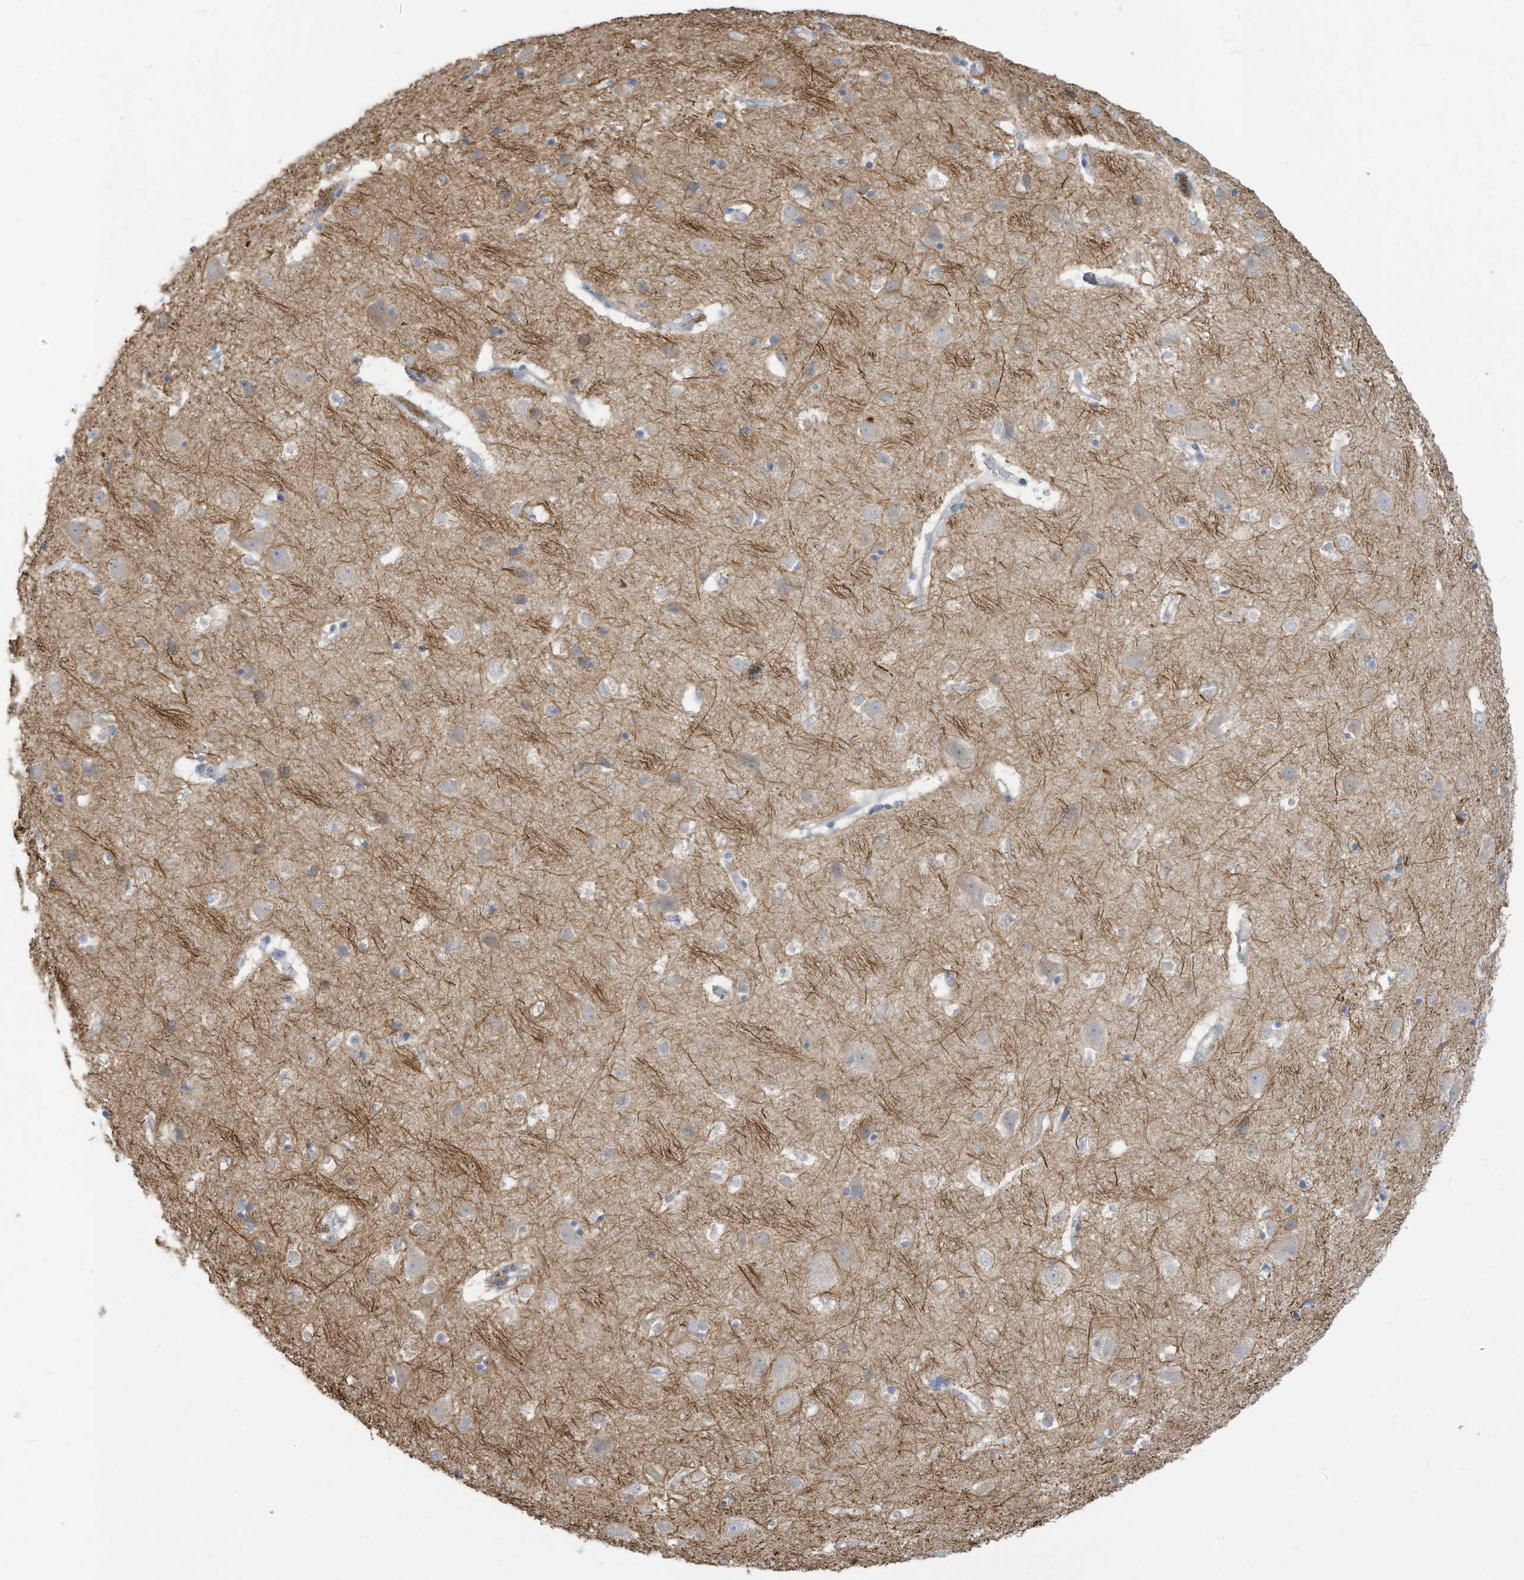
{"staining": {"intensity": "weak", "quantity": "25%-75%", "location": "cytoplasmic/membranous"}, "tissue": "cerebral cortex", "cell_type": "Endothelial cells", "image_type": "normal", "snomed": [{"axis": "morphology", "description": "Normal tissue, NOS"}, {"axis": "topography", "description": "Cerebral cortex"}], "caption": "Brown immunohistochemical staining in benign cerebral cortex displays weak cytoplasmic/membranous positivity in approximately 25%-75% of endothelial cells.", "gene": "GTPBP2", "patient": {"sex": "male", "age": 54}}